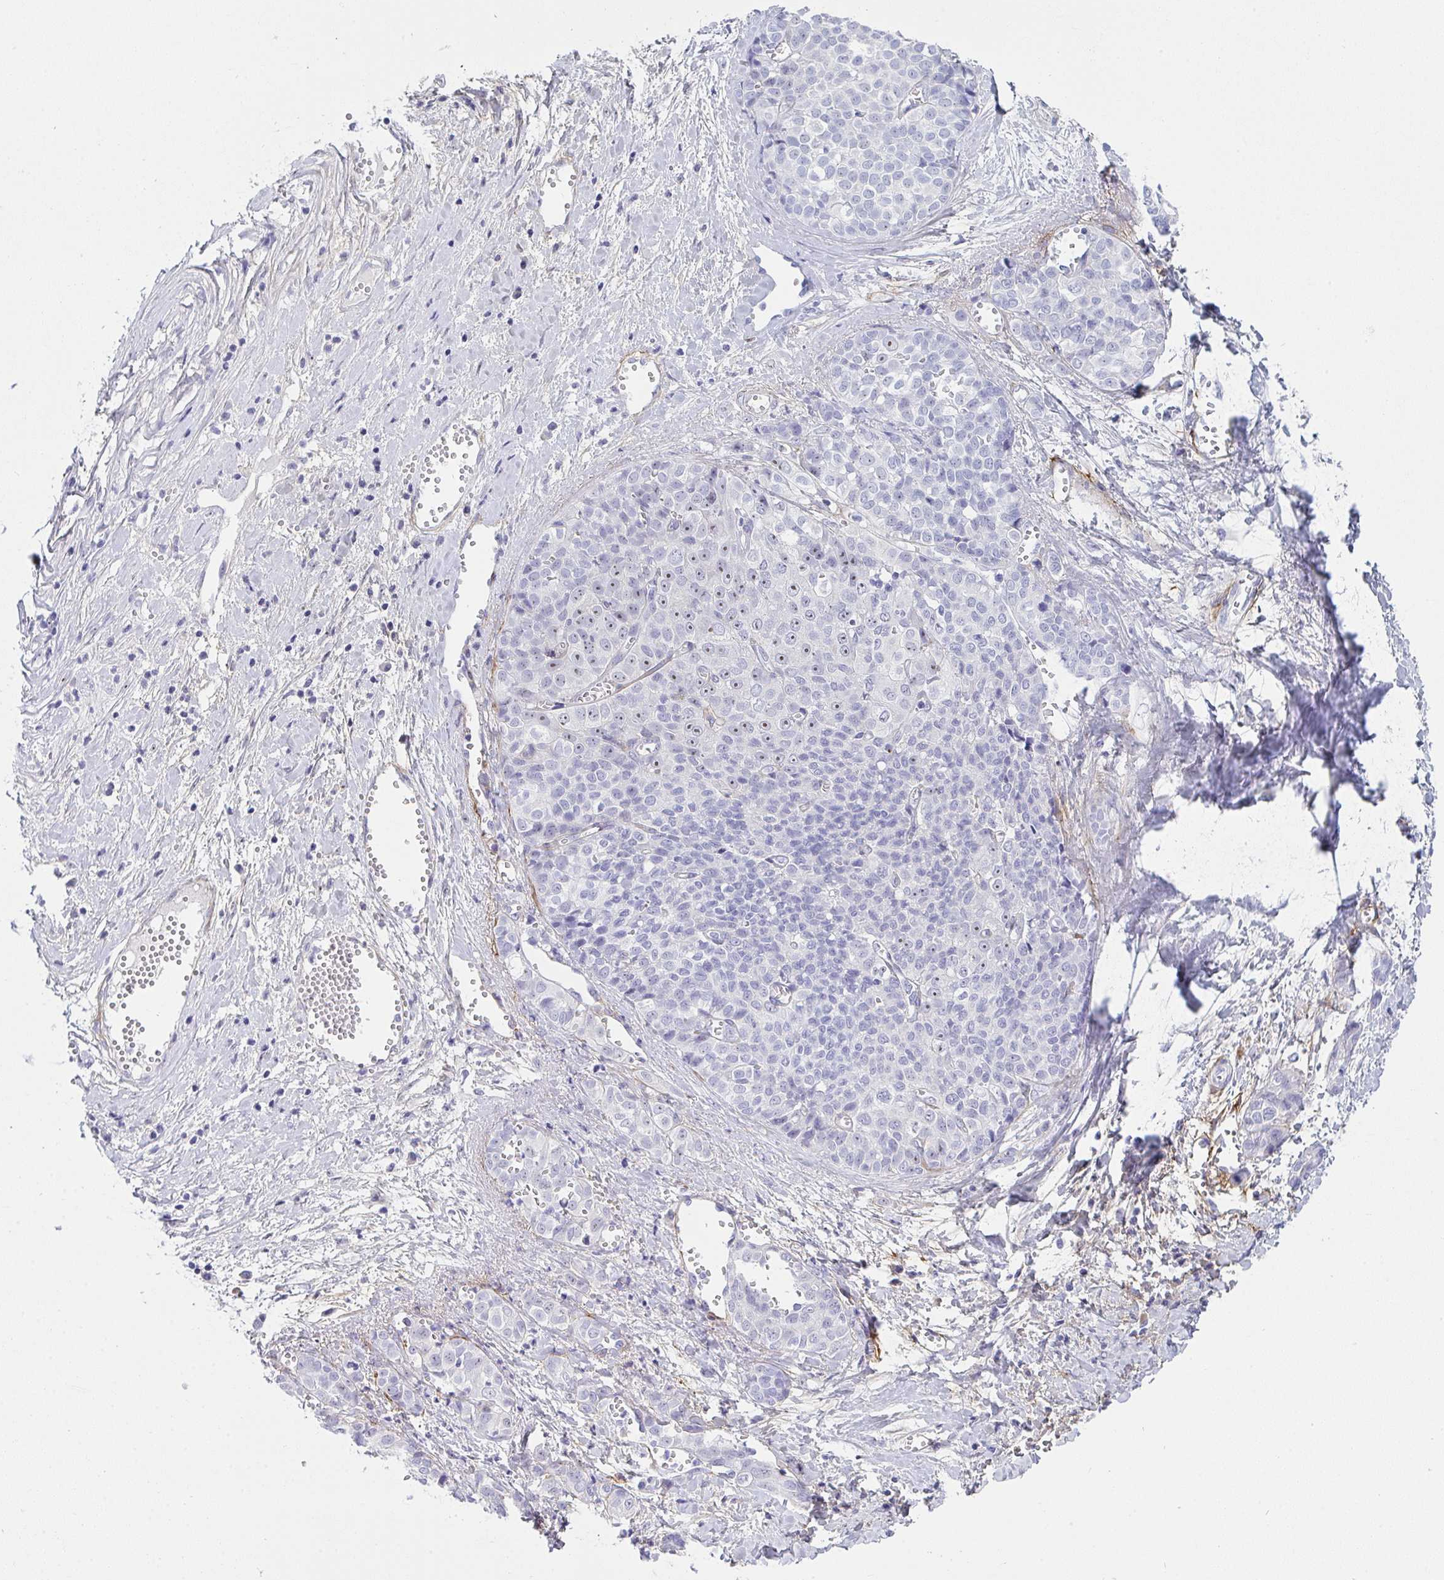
{"staining": {"intensity": "weak", "quantity": "<25%", "location": "nuclear"}, "tissue": "liver cancer", "cell_type": "Tumor cells", "image_type": "cancer", "snomed": [{"axis": "morphology", "description": "Cholangiocarcinoma"}, {"axis": "topography", "description": "Liver"}], "caption": "Human liver cancer (cholangiocarcinoma) stained for a protein using IHC shows no positivity in tumor cells.", "gene": "LHFPL6", "patient": {"sex": "female", "age": 77}}